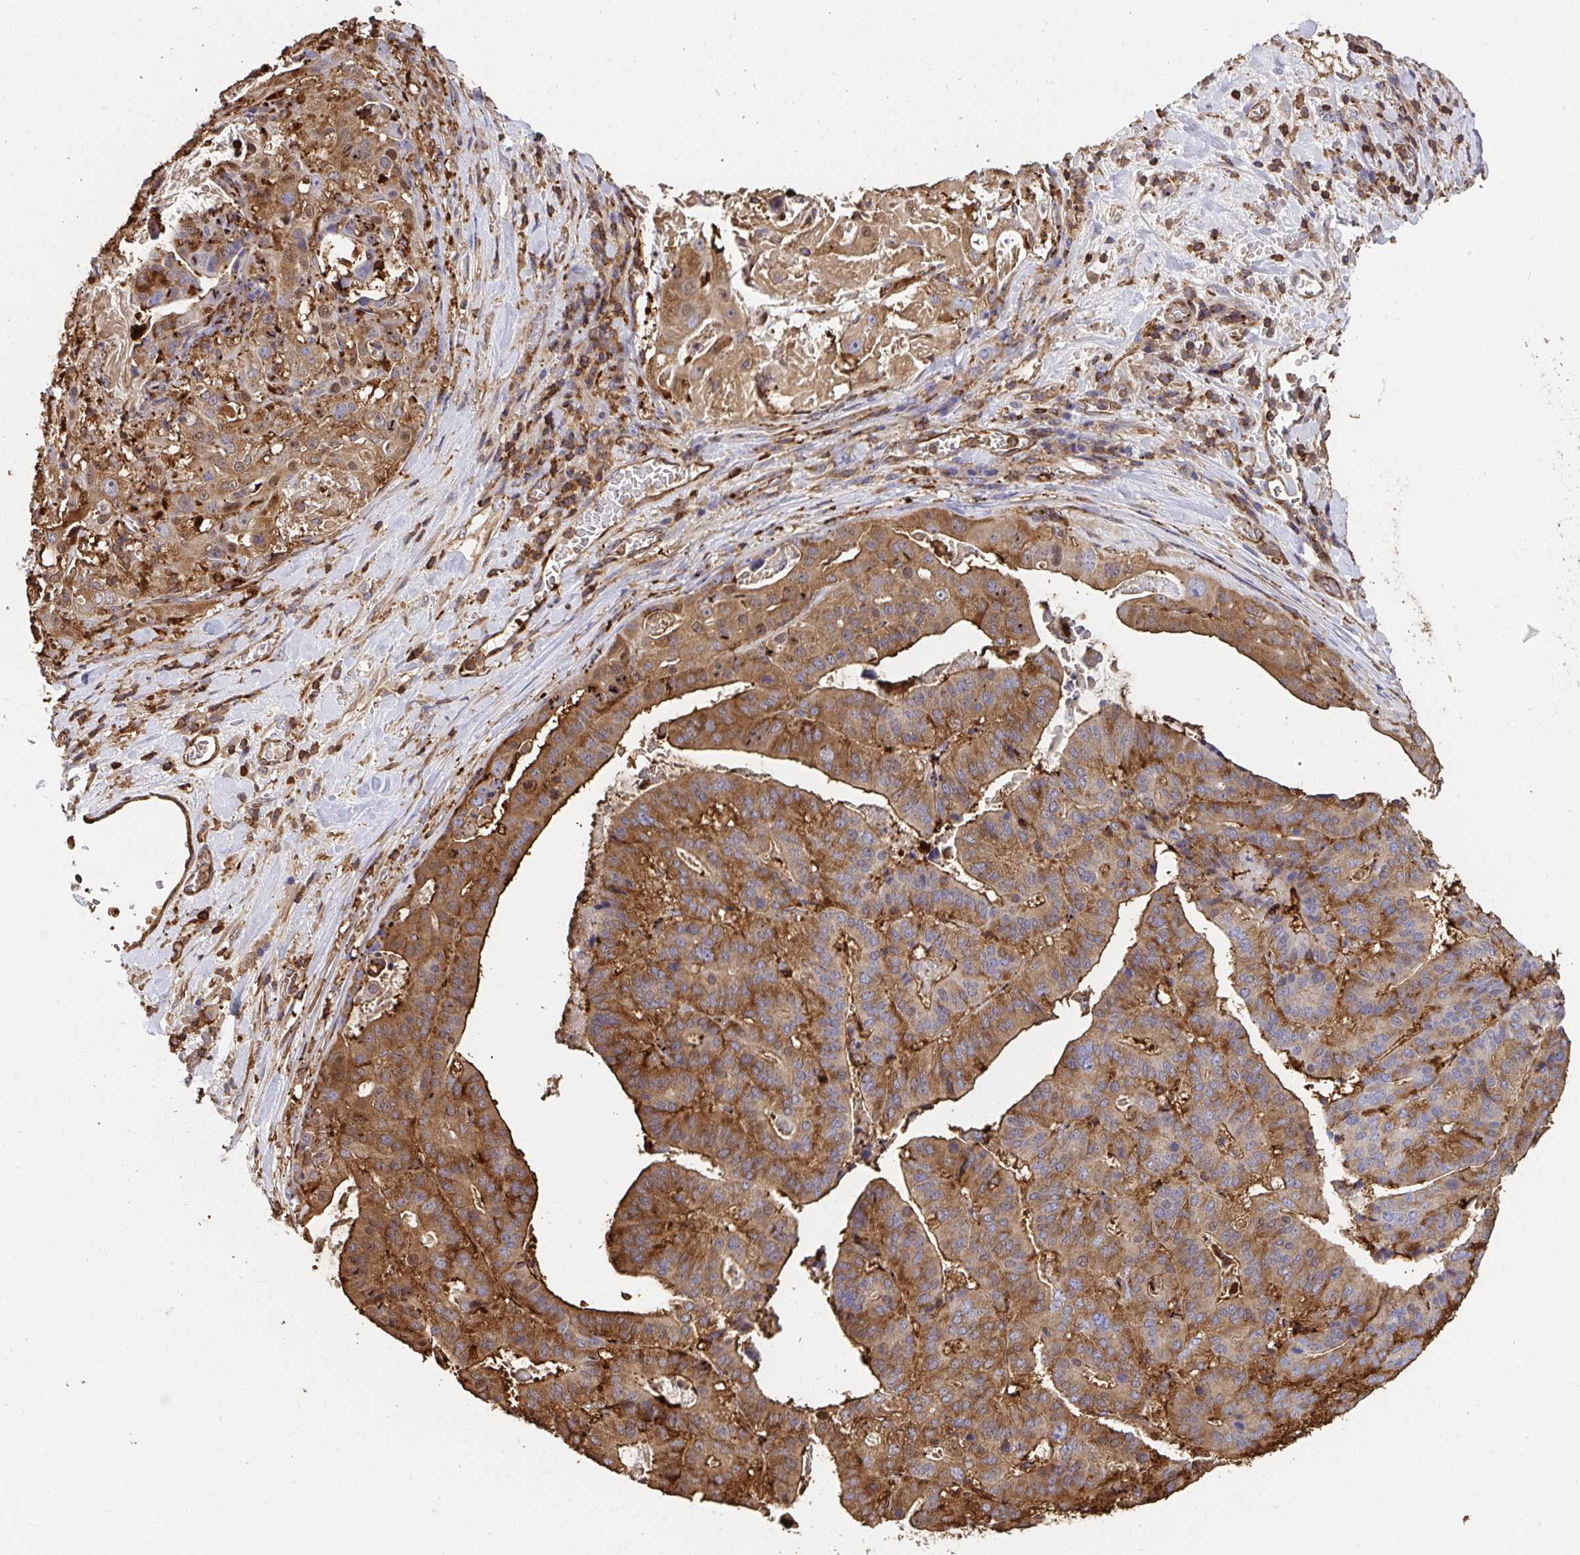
{"staining": {"intensity": "moderate", "quantity": "25%-75%", "location": "cytoplasmic/membranous"}, "tissue": "stomach cancer", "cell_type": "Tumor cells", "image_type": "cancer", "snomed": [{"axis": "morphology", "description": "Adenocarcinoma, NOS"}, {"axis": "topography", "description": "Stomach"}], "caption": "Protein analysis of stomach cancer (adenocarcinoma) tissue shows moderate cytoplasmic/membranous expression in about 25%-75% of tumor cells.", "gene": "CFL1", "patient": {"sex": "male", "age": 48}}